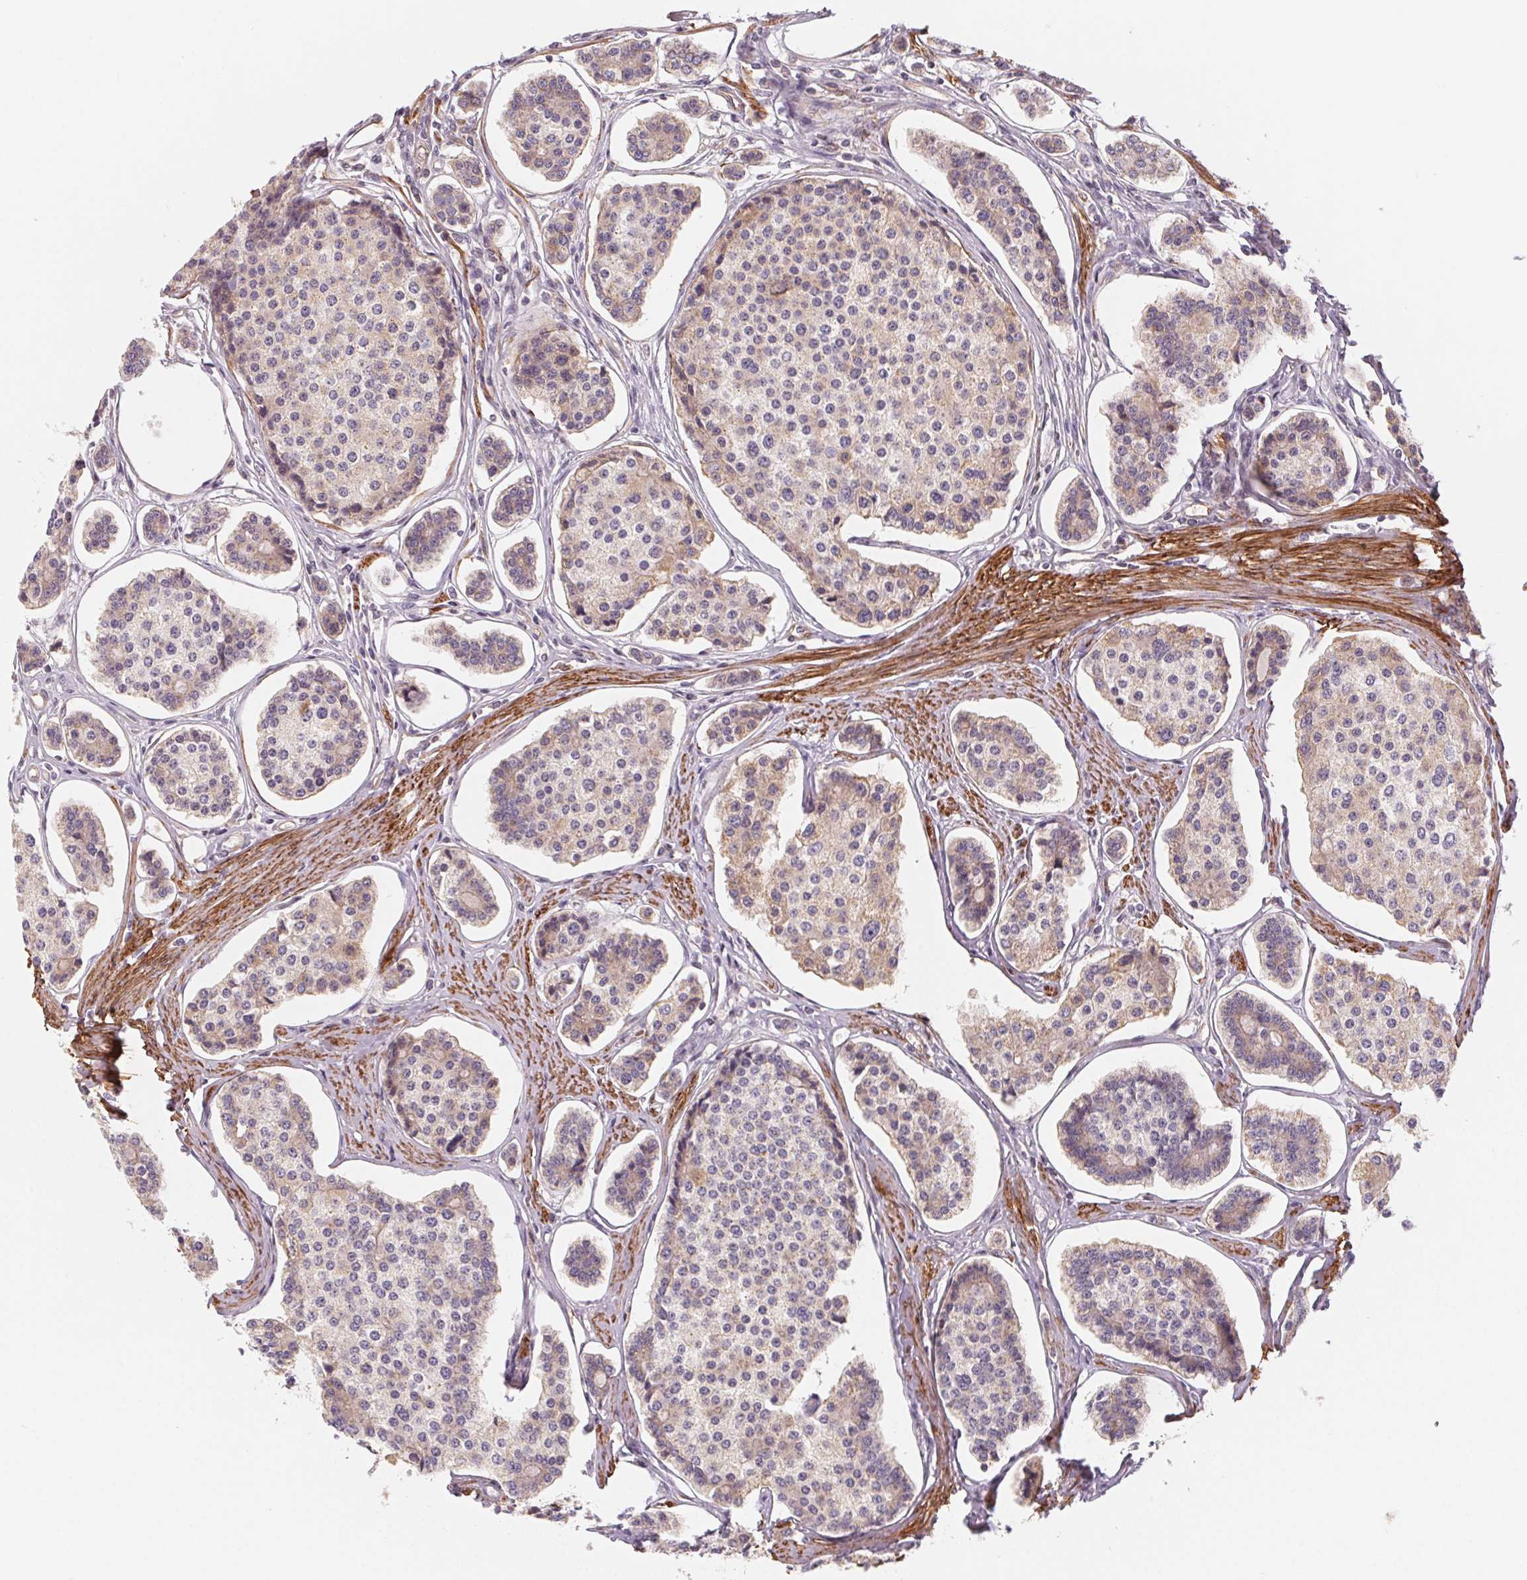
{"staining": {"intensity": "weak", "quantity": "25%-75%", "location": "cytoplasmic/membranous"}, "tissue": "carcinoid", "cell_type": "Tumor cells", "image_type": "cancer", "snomed": [{"axis": "morphology", "description": "Carcinoid, malignant, NOS"}, {"axis": "topography", "description": "Small intestine"}], "caption": "A high-resolution histopathology image shows immunohistochemistry (IHC) staining of malignant carcinoid, which demonstrates weak cytoplasmic/membranous staining in approximately 25%-75% of tumor cells.", "gene": "CCDC112", "patient": {"sex": "female", "age": 65}}